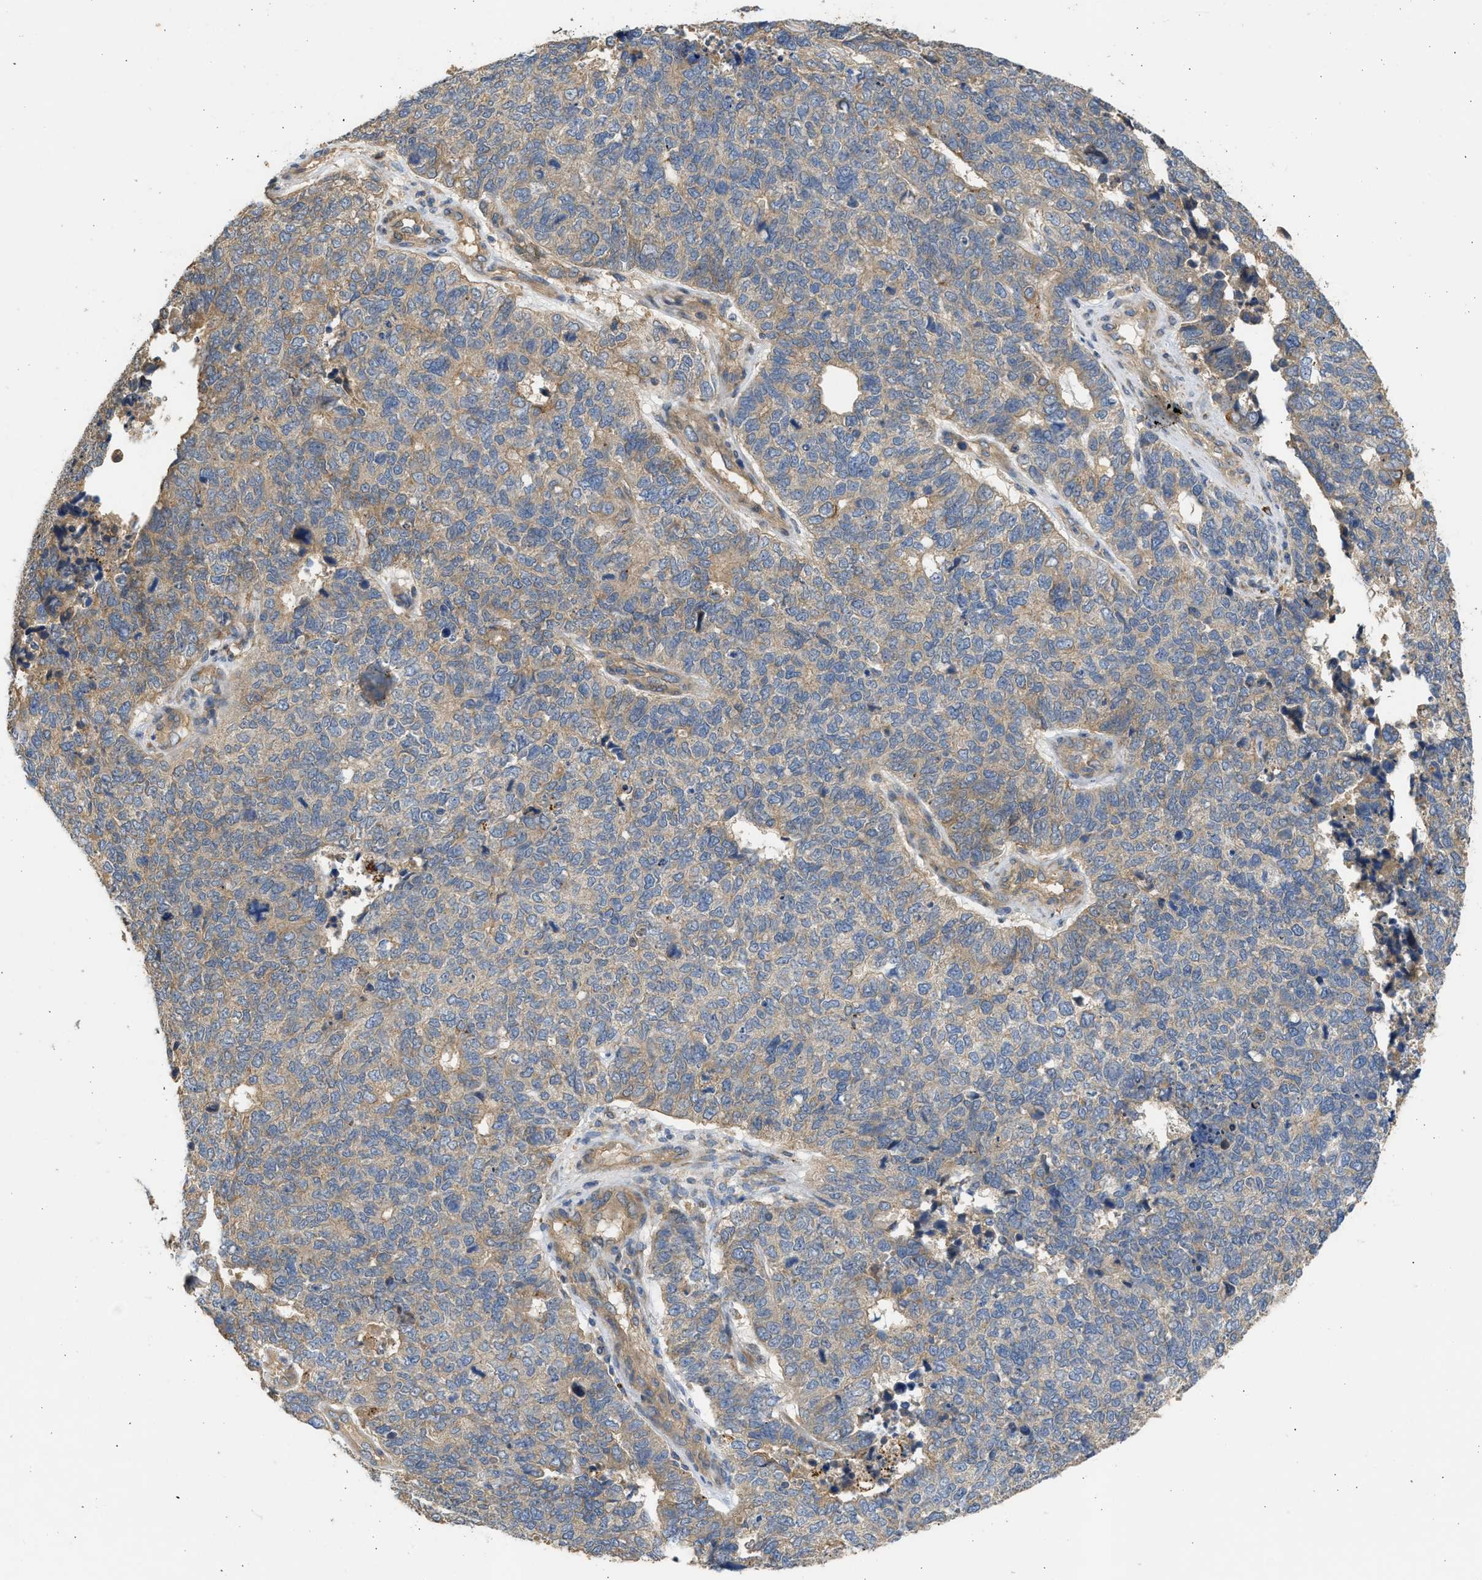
{"staining": {"intensity": "moderate", "quantity": "25%-75%", "location": "cytoplasmic/membranous"}, "tissue": "cervical cancer", "cell_type": "Tumor cells", "image_type": "cancer", "snomed": [{"axis": "morphology", "description": "Squamous cell carcinoma, NOS"}, {"axis": "topography", "description": "Cervix"}], "caption": "The histopathology image exhibits immunohistochemical staining of cervical cancer. There is moderate cytoplasmic/membranous positivity is identified in about 25%-75% of tumor cells.", "gene": "CSRNP2", "patient": {"sex": "female", "age": 63}}